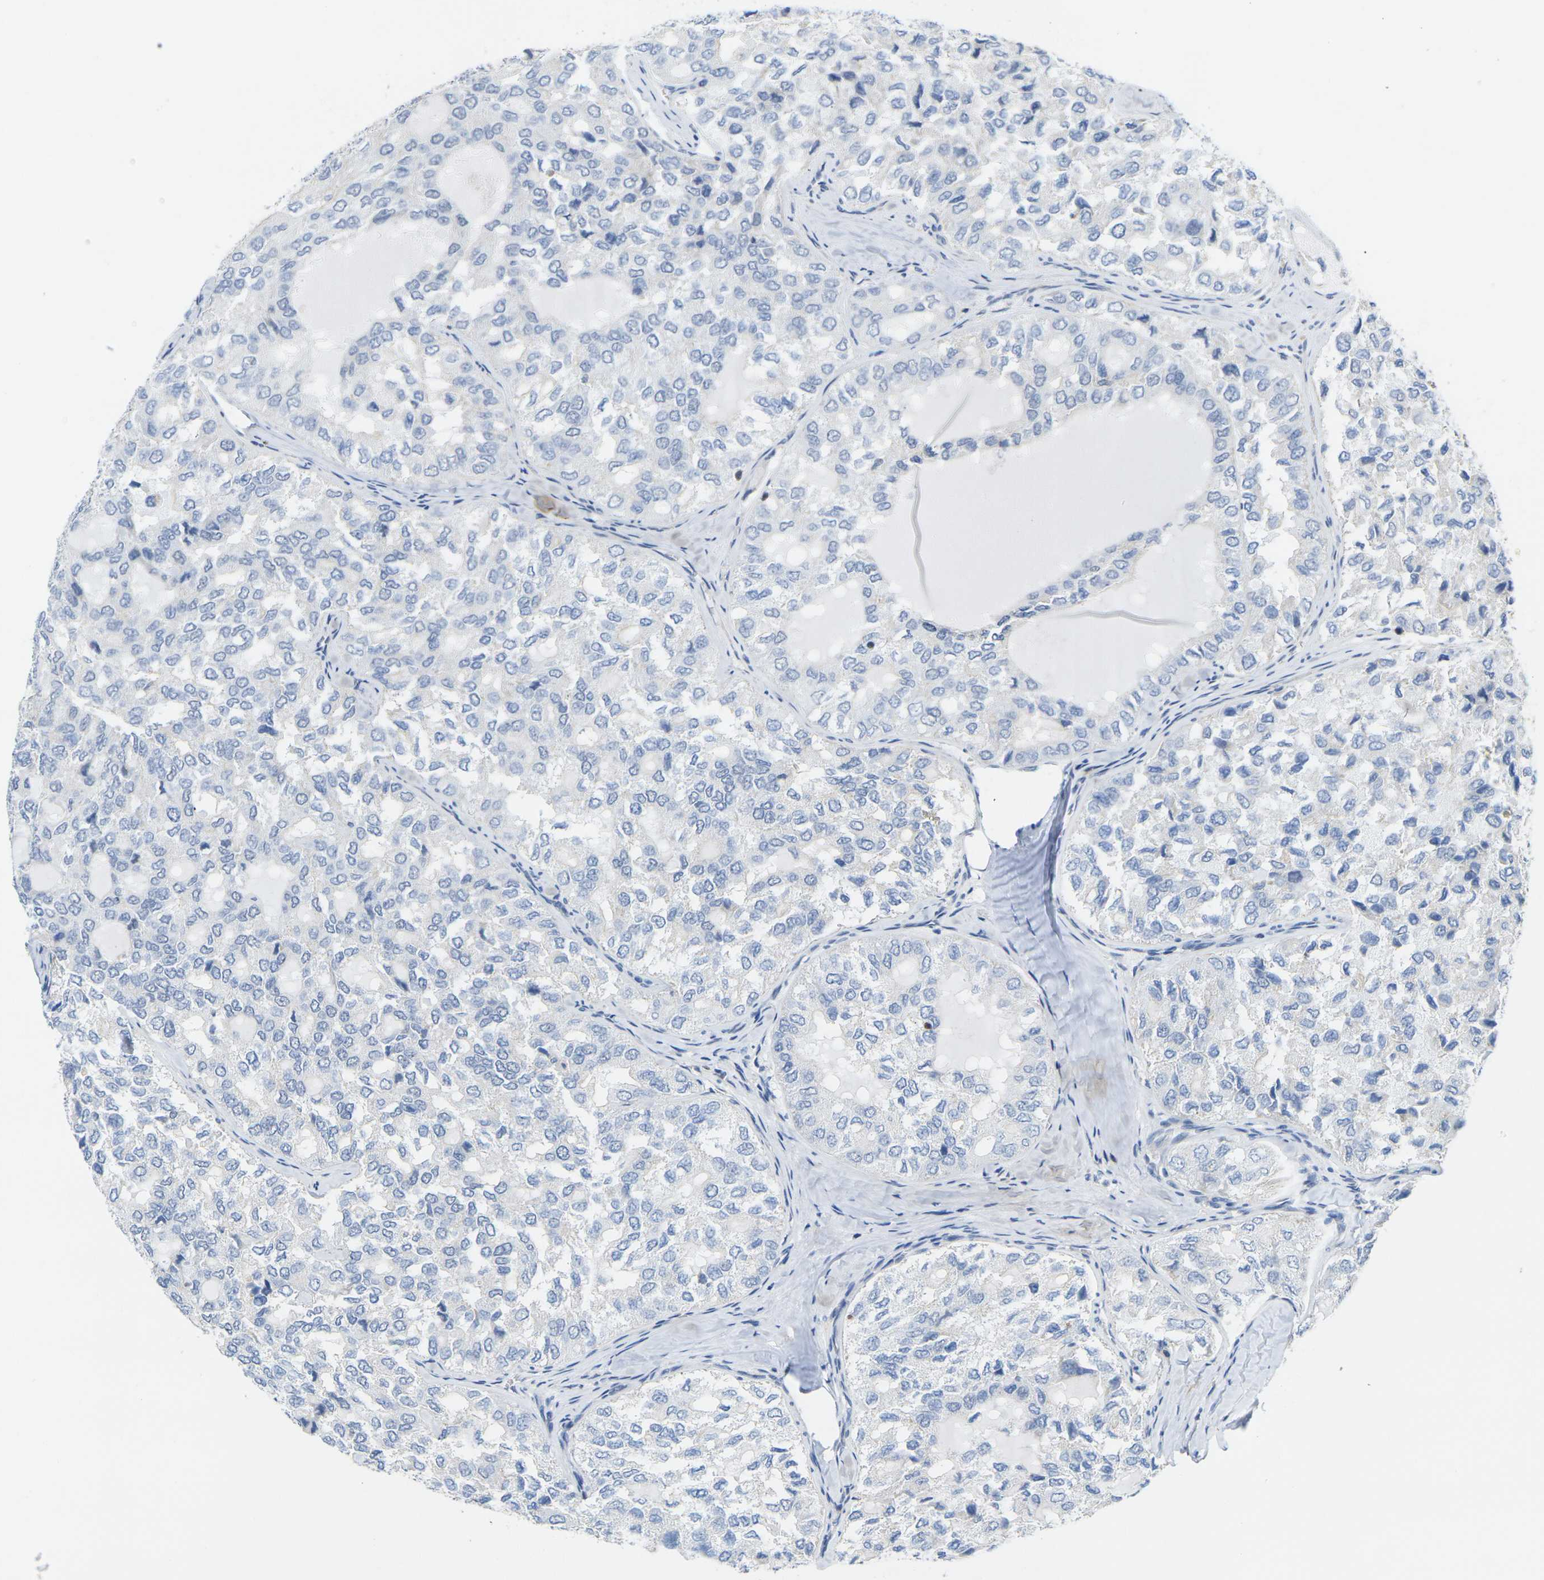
{"staining": {"intensity": "negative", "quantity": "none", "location": "none"}, "tissue": "thyroid cancer", "cell_type": "Tumor cells", "image_type": "cancer", "snomed": [{"axis": "morphology", "description": "Follicular adenoma carcinoma, NOS"}, {"axis": "topography", "description": "Thyroid gland"}], "caption": "Tumor cells are negative for brown protein staining in thyroid cancer. Brightfield microscopy of immunohistochemistry (IHC) stained with DAB (brown) and hematoxylin (blue), captured at high magnification.", "gene": "OTOF", "patient": {"sex": "male", "age": 75}}